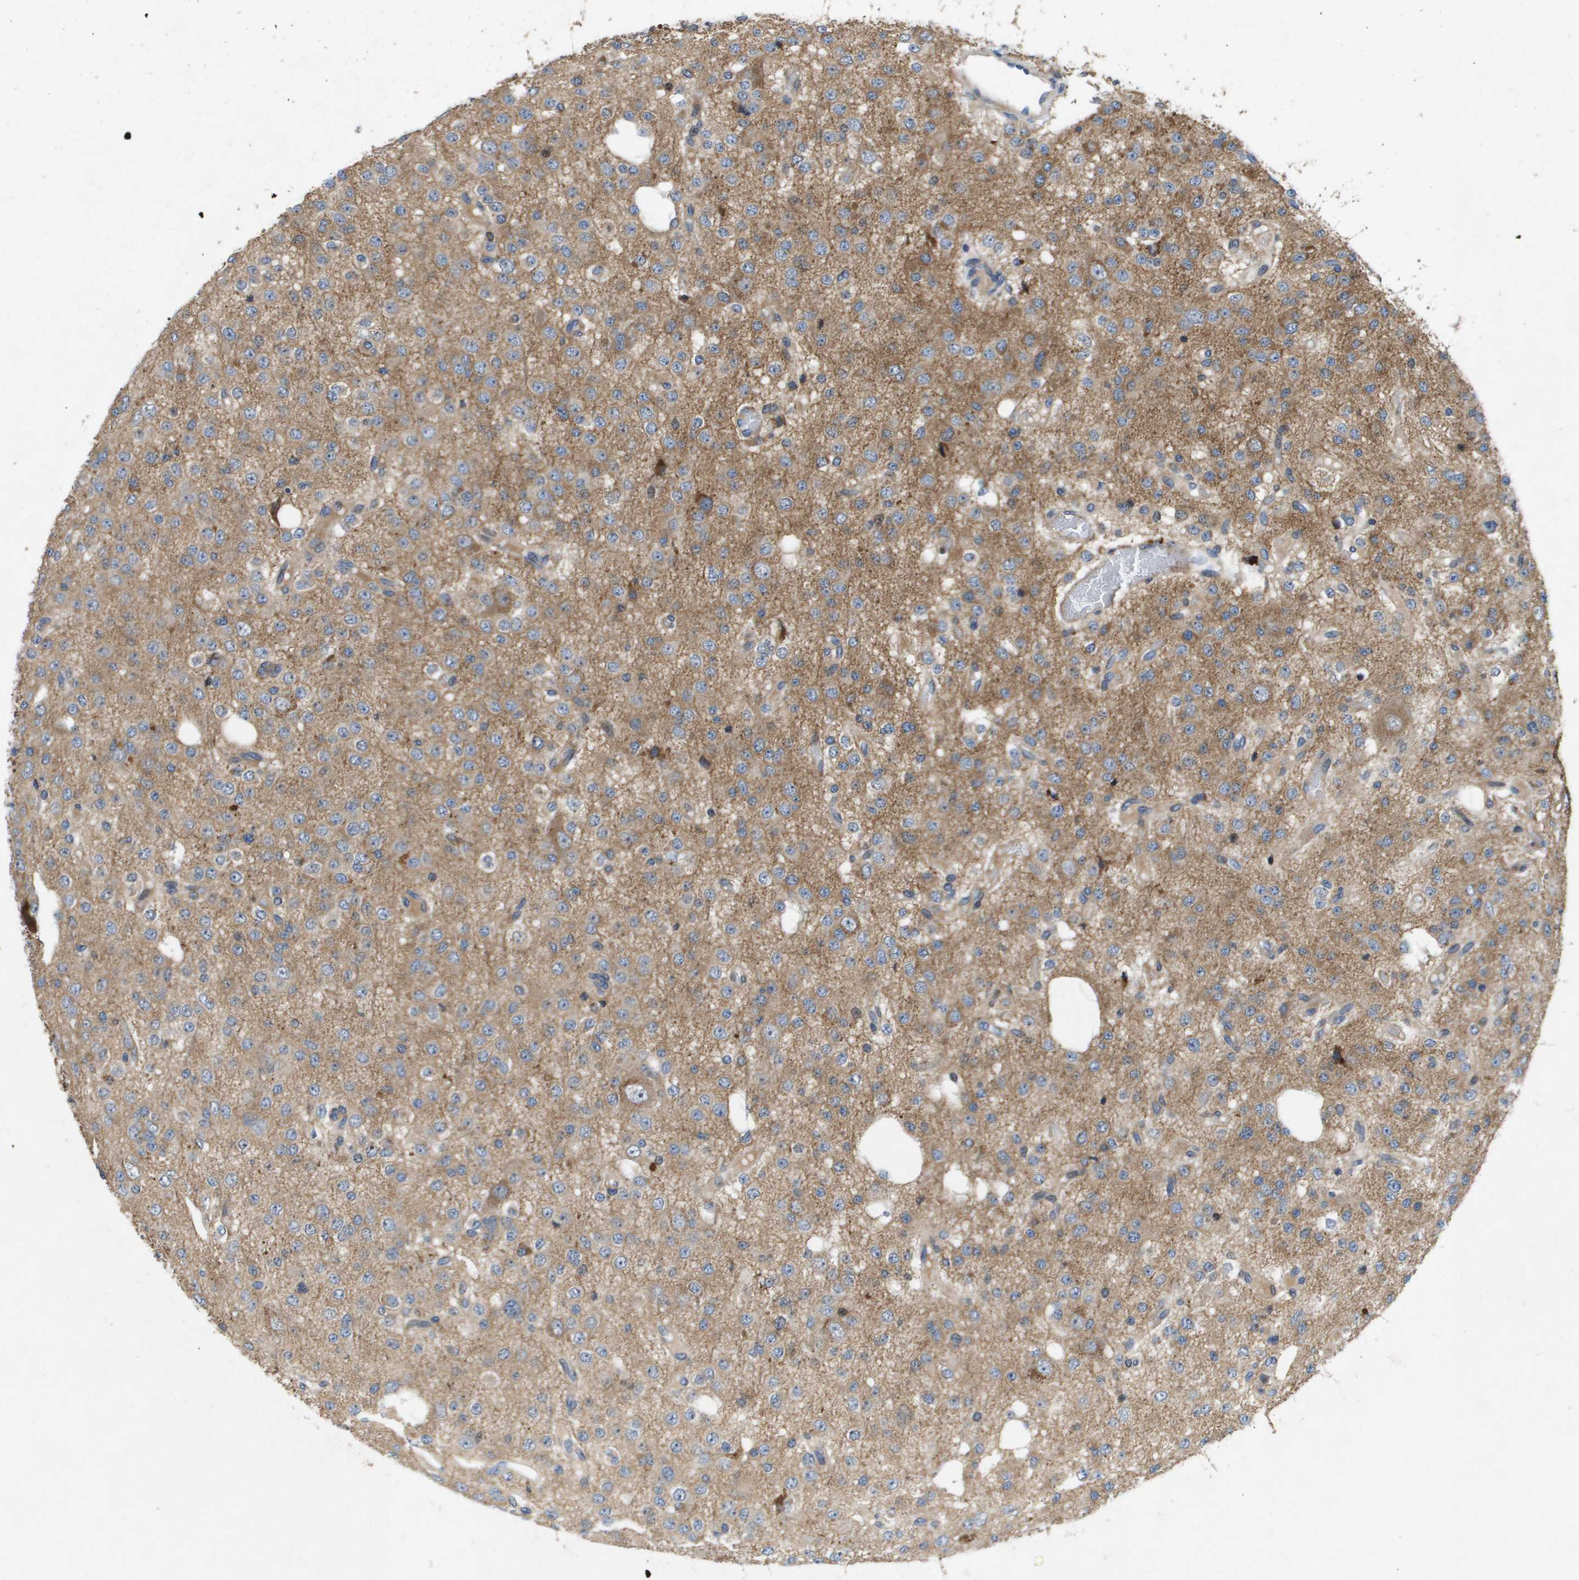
{"staining": {"intensity": "moderate", "quantity": "<25%", "location": "cytoplasmic/membranous"}, "tissue": "glioma", "cell_type": "Tumor cells", "image_type": "cancer", "snomed": [{"axis": "morphology", "description": "Glioma, malignant, Low grade"}, {"axis": "topography", "description": "Brain"}], "caption": "Glioma stained with DAB (3,3'-diaminobenzidine) IHC reveals low levels of moderate cytoplasmic/membranous expression in about <25% of tumor cells.", "gene": "ENTPD2", "patient": {"sex": "male", "age": 38}}